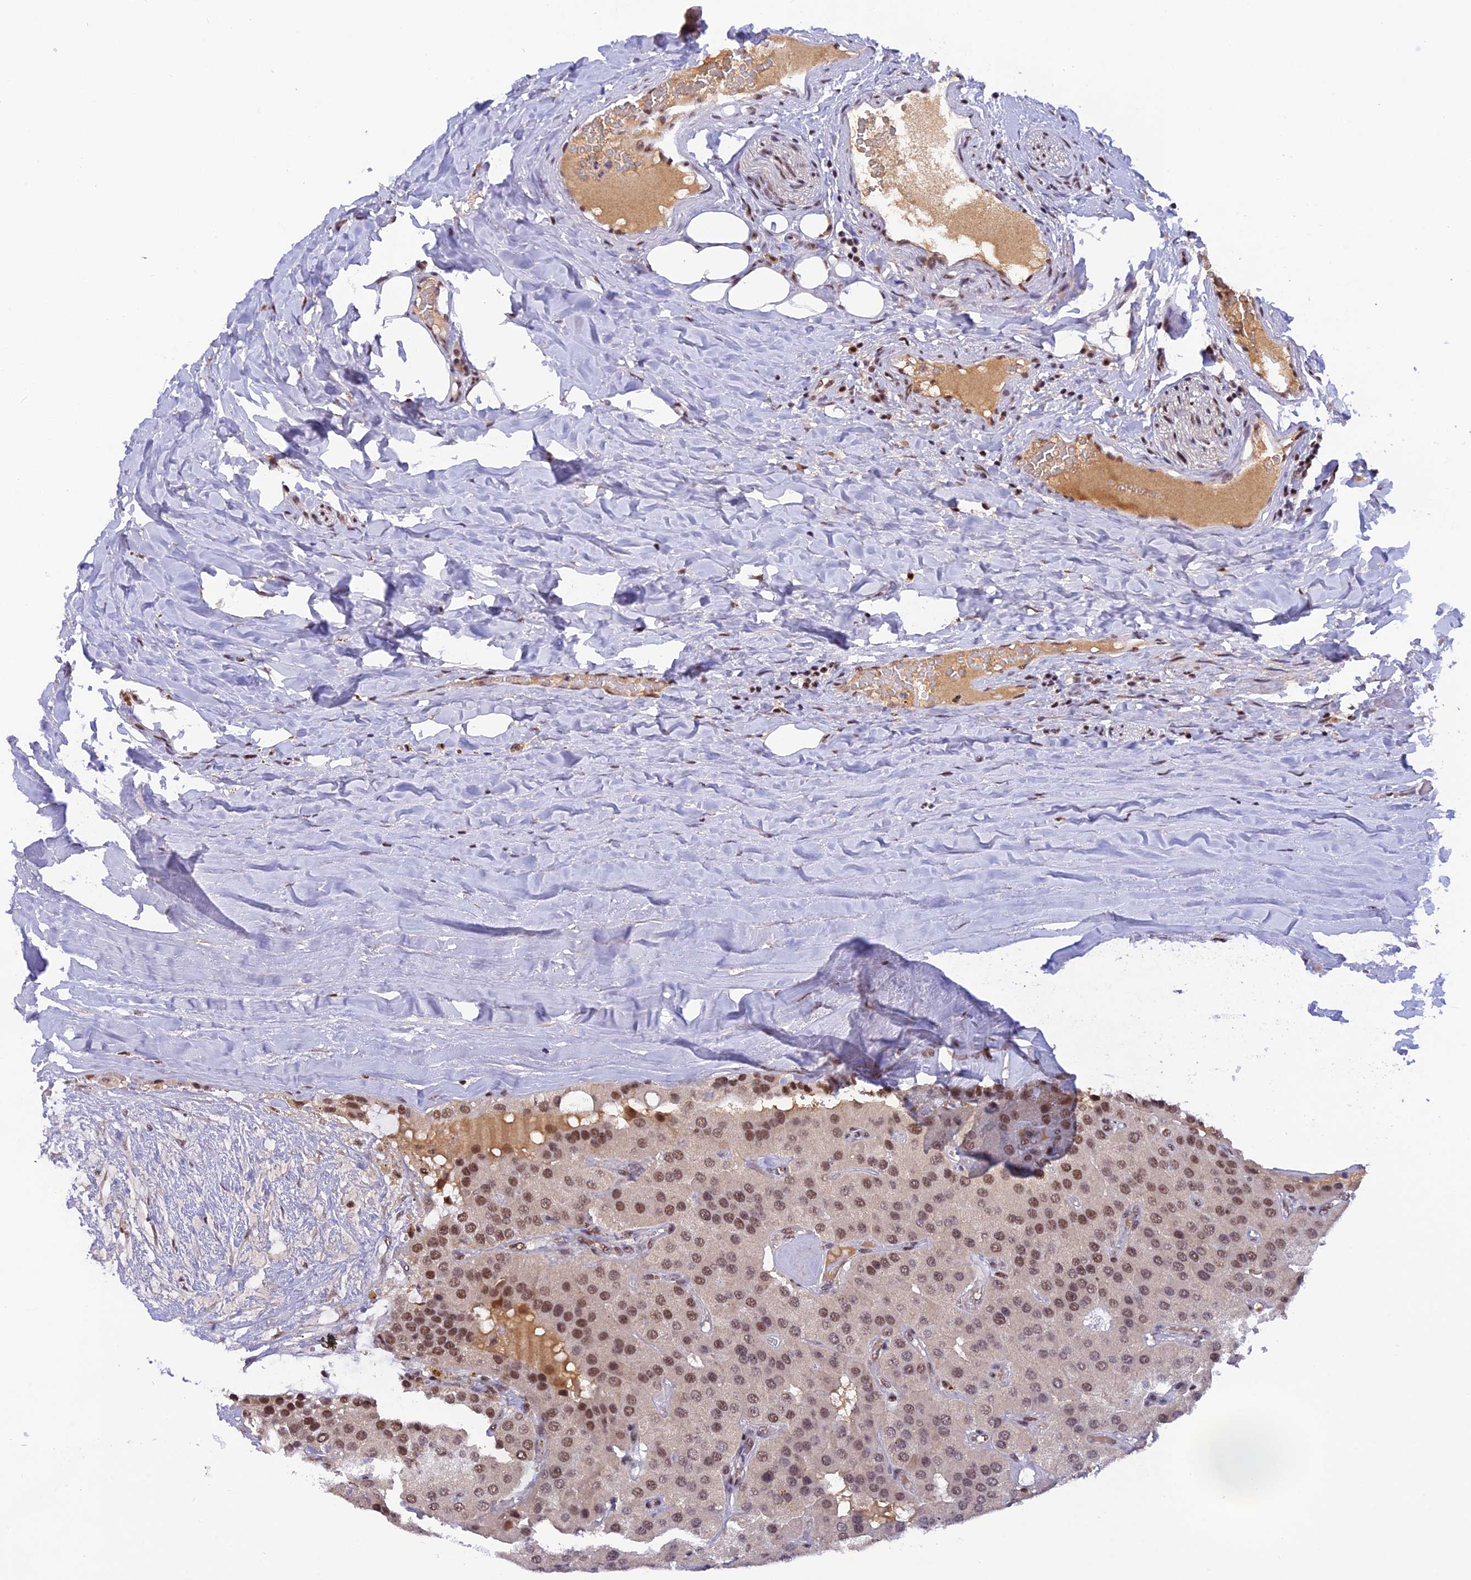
{"staining": {"intensity": "moderate", "quantity": ">75%", "location": "nuclear"}, "tissue": "parathyroid gland", "cell_type": "Glandular cells", "image_type": "normal", "snomed": [{"axis": "morphology", "description": "Normal tissue, NOS"}, {"axis": "morphology", "description": "Adenoma, NOS"}, {"axis": "topography", "description": "Parathyroid gland"}], "caption": "Parathyroid gland stained with a brown dye demonstrates moderate nuclear positive staining in approximately >75% of glandular cells.", "gene": "THAP11", "patient": {"sex": "female", "age": 86}}